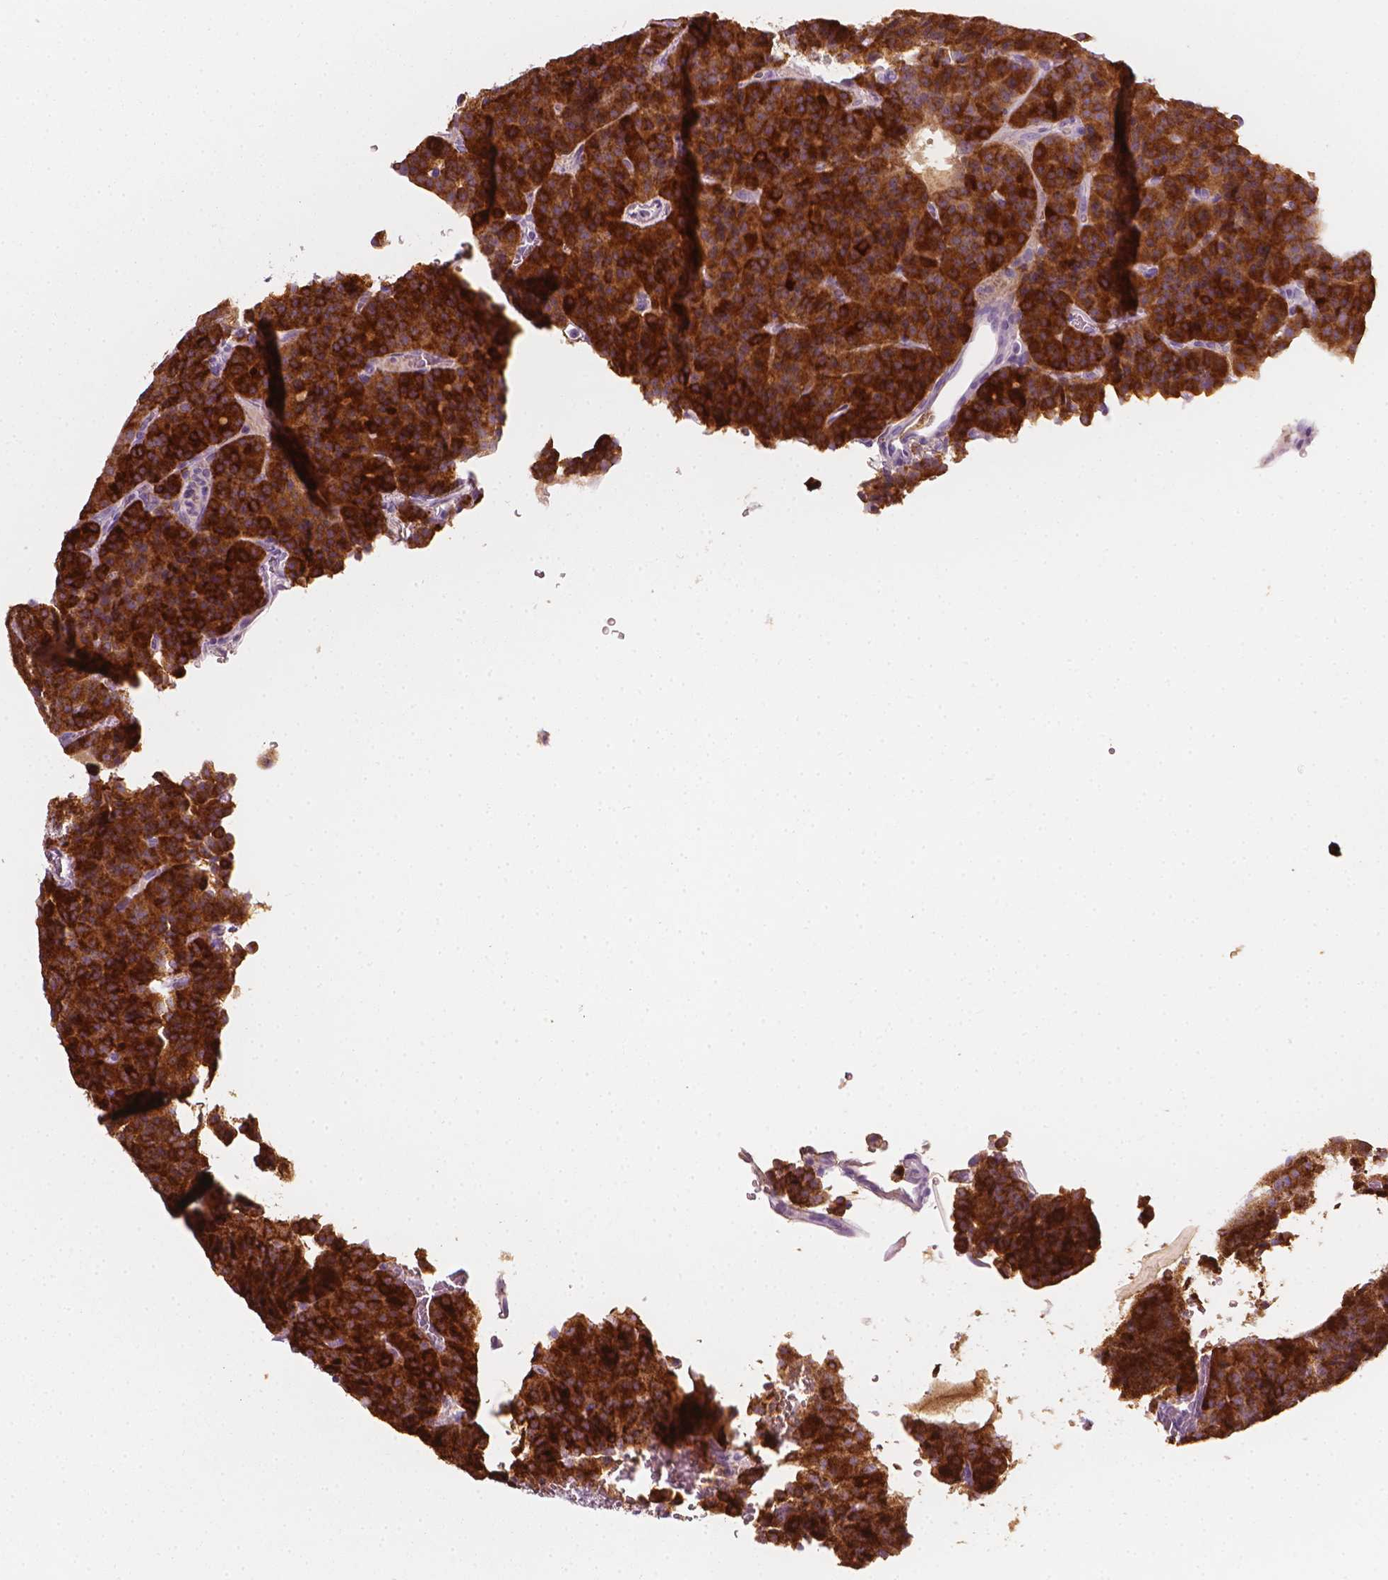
{"staining": {"intensity": "strong", "quantity": ">75%", "location": "cytoplasmic/membranous"}, "tissue": "carcinoid", "cell_type": "Tumor cells", "image_type": "cancer", "snomed": [{"axis": "morphology", "description": "Carcinoid, malignant, NOS"}, {"axis": "topography", "description": "Lung"}], "caption": "Approximately >75% of tumor cells in human carcinoid show strong cytoplasmic/membranous protein expression as visualized by brown immunohistochemical staining.", "gene": "SCG3", "patient": {"sex": "male", "age": 70}}